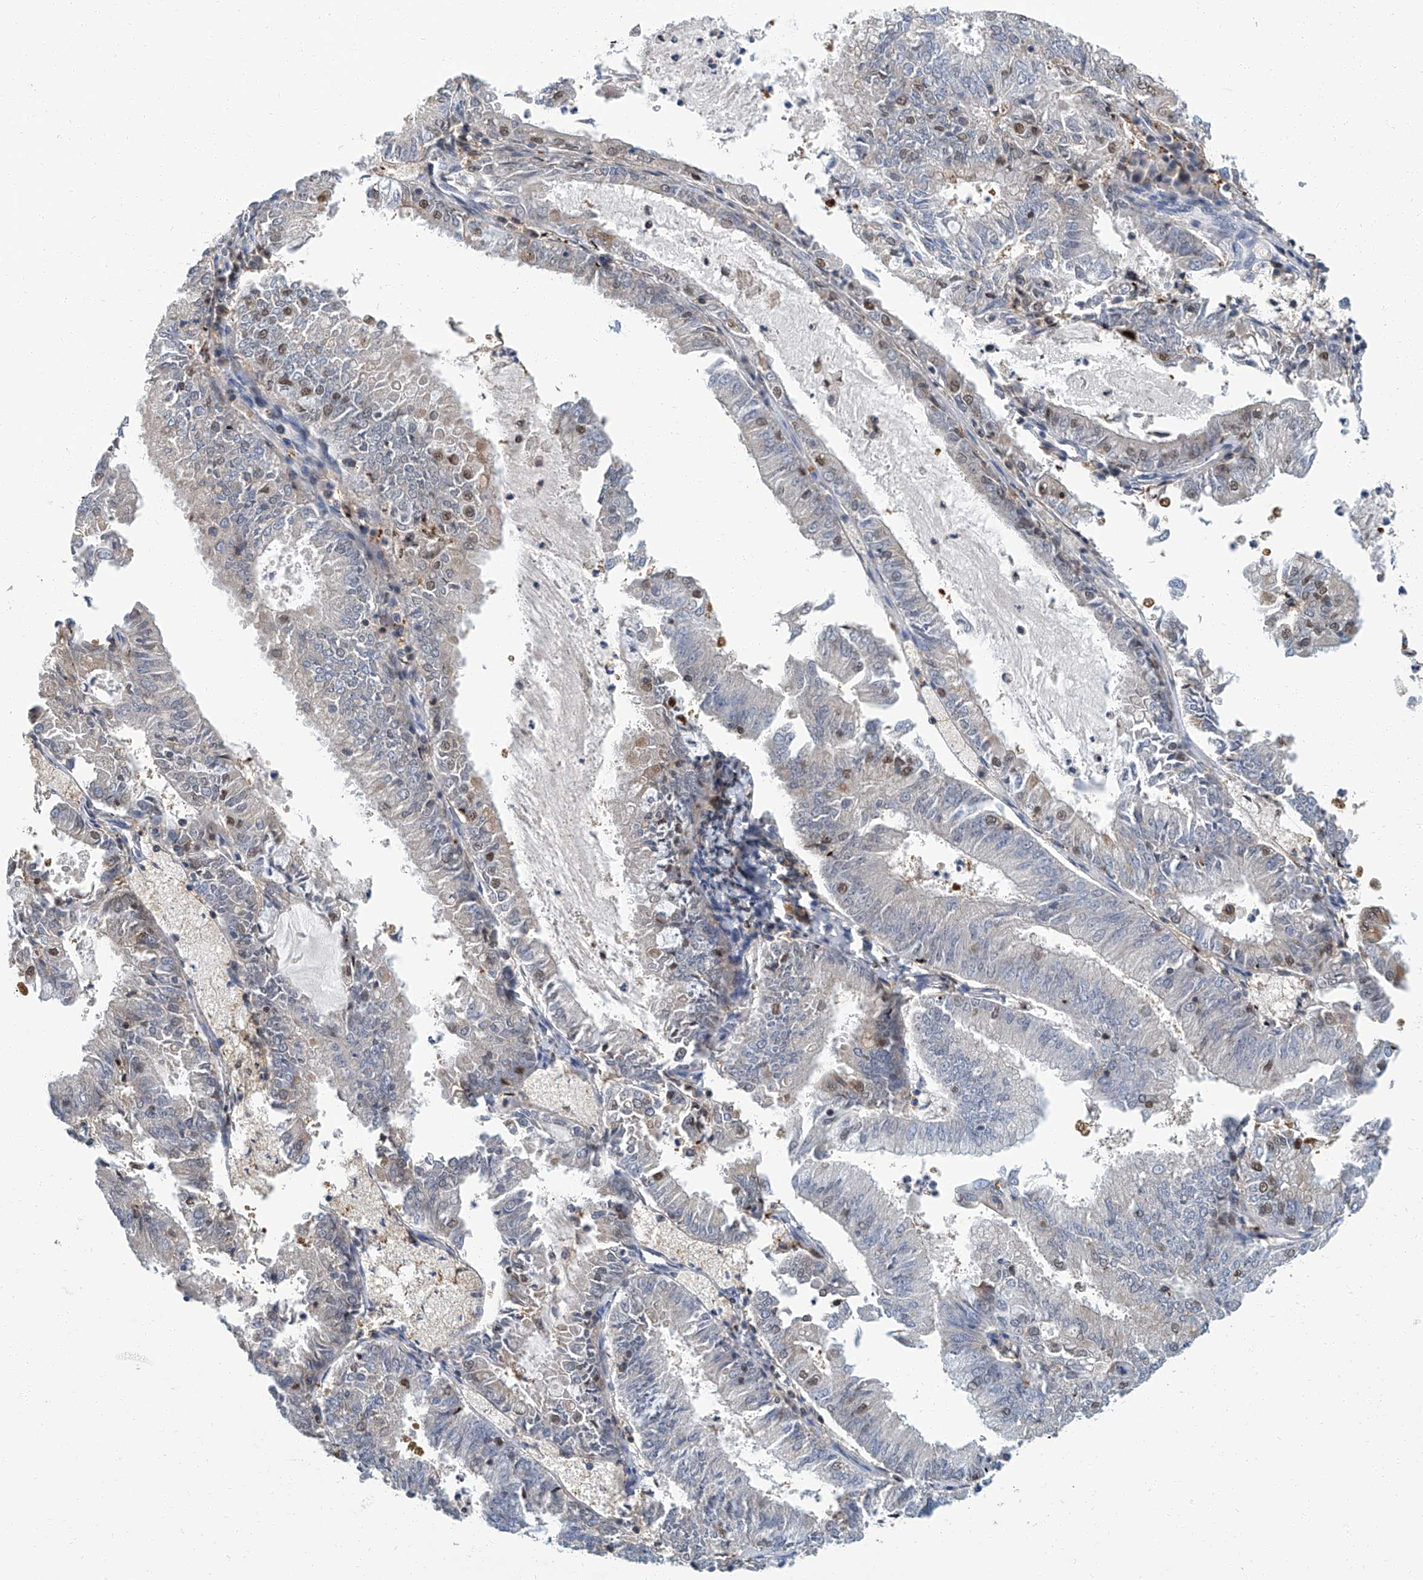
{"staining": {"intensity": "moderate", "quantity": "<25%", "location": "cytoplasmic/membranous,nuclear"}, "tissue": "endometrial cancer", "cell_type": "Tumor cells", "image_type": "cancer", "snomed": [{"axis": "morphology", "description": "Adenocarcinoma, NOS"}, {"axis": "topography", "description": "Endometrium"}], "caption": "Endometrial cancer (adenocarcinoma) stained with a protein marker exhibits moderate staining in tumor cells.", "gene": "PSMB10", "patient": {"sex": "female", "age": 57}}